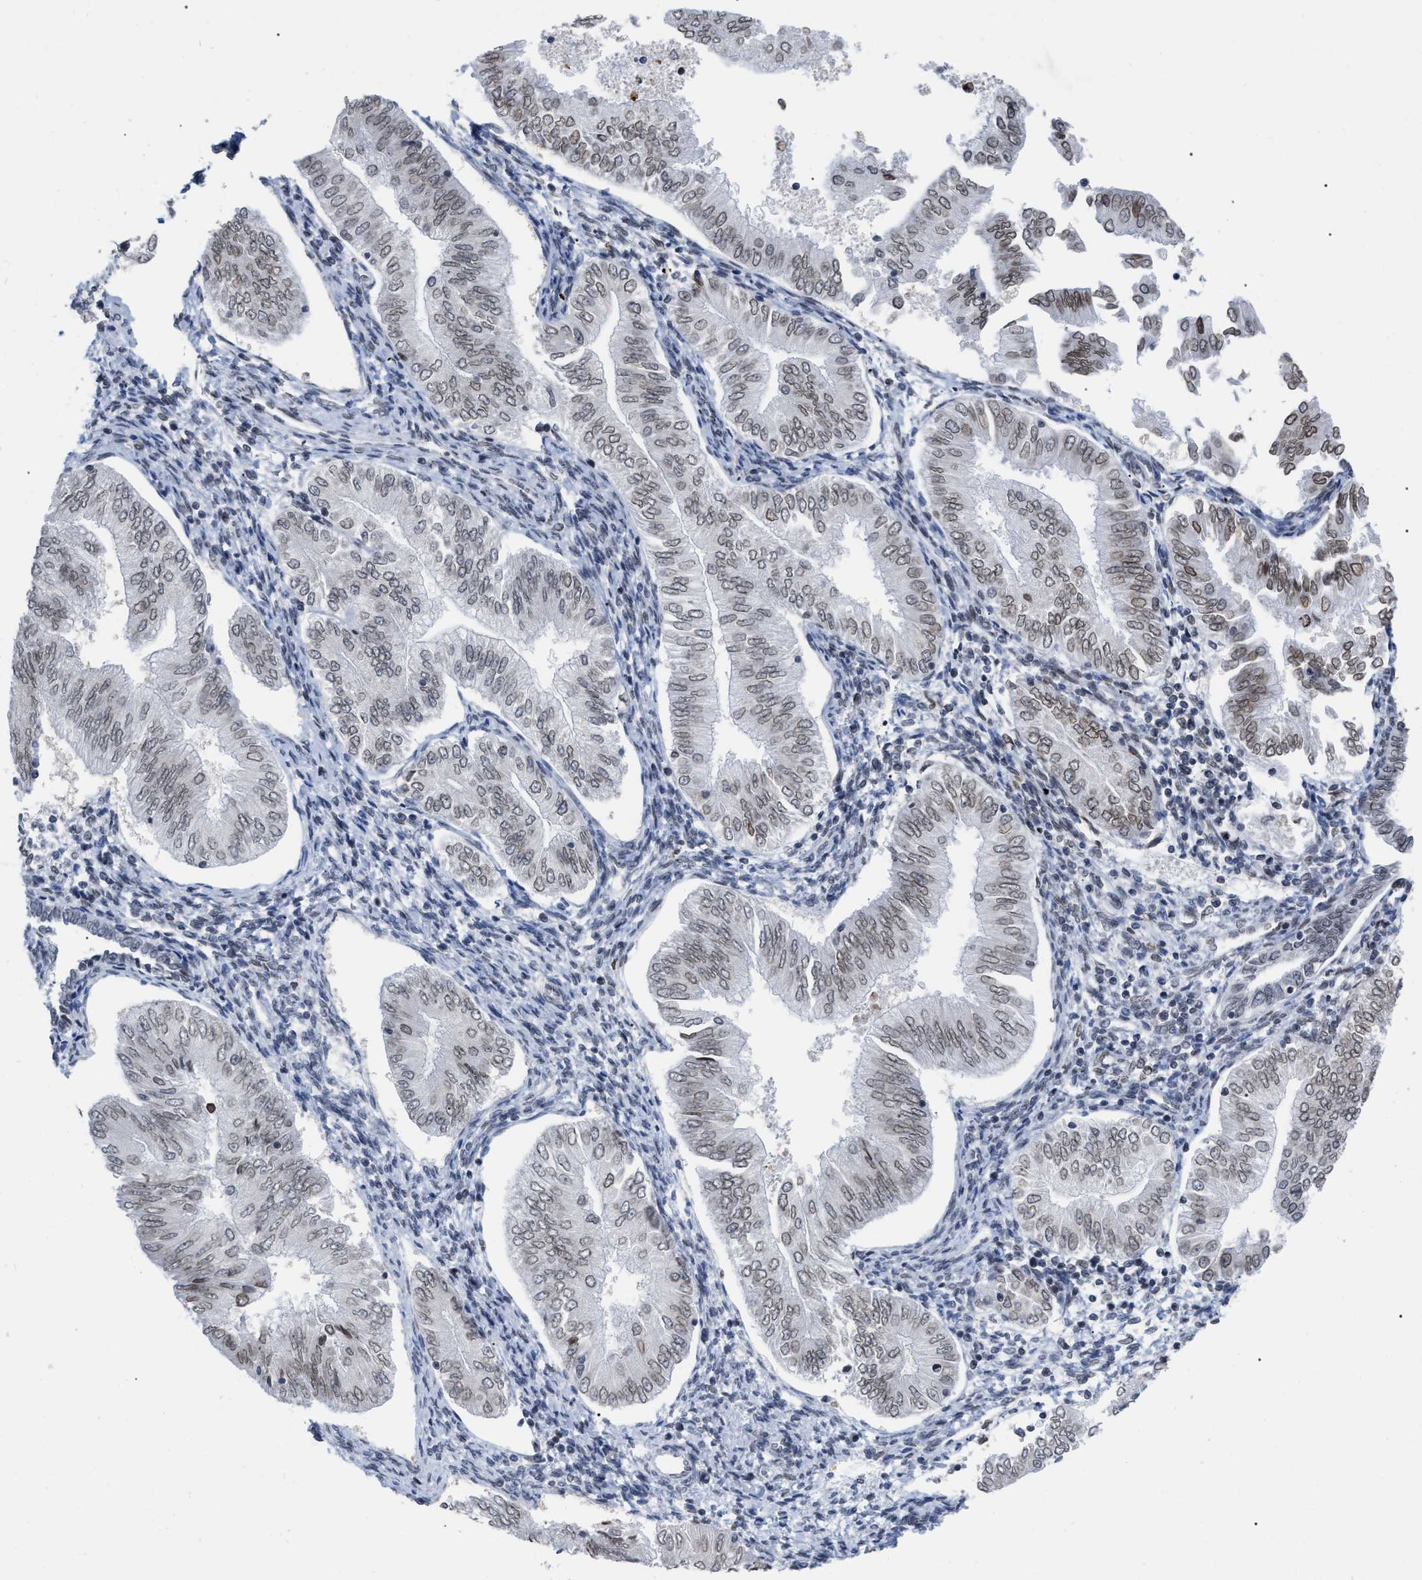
{"staining": {"intensity": "weak", "quantity": ">75%", "location": "nuclear"}, "tissue": "endometrial cancer", "cell_type": "Tumor cells", "image_type": "cancer", "snomed": [{"axis": "morphology", "description": "Adenocarcinoma, NOS"}, {"axis": "topography", "description": "Endometrium"}], "caption": "Weak nuclear protein expression is appreciated in approximately >75% of tumor cells in endometrial cancer.", "gene": "TPR", "patient": {"sex": "female", "age": 53}}